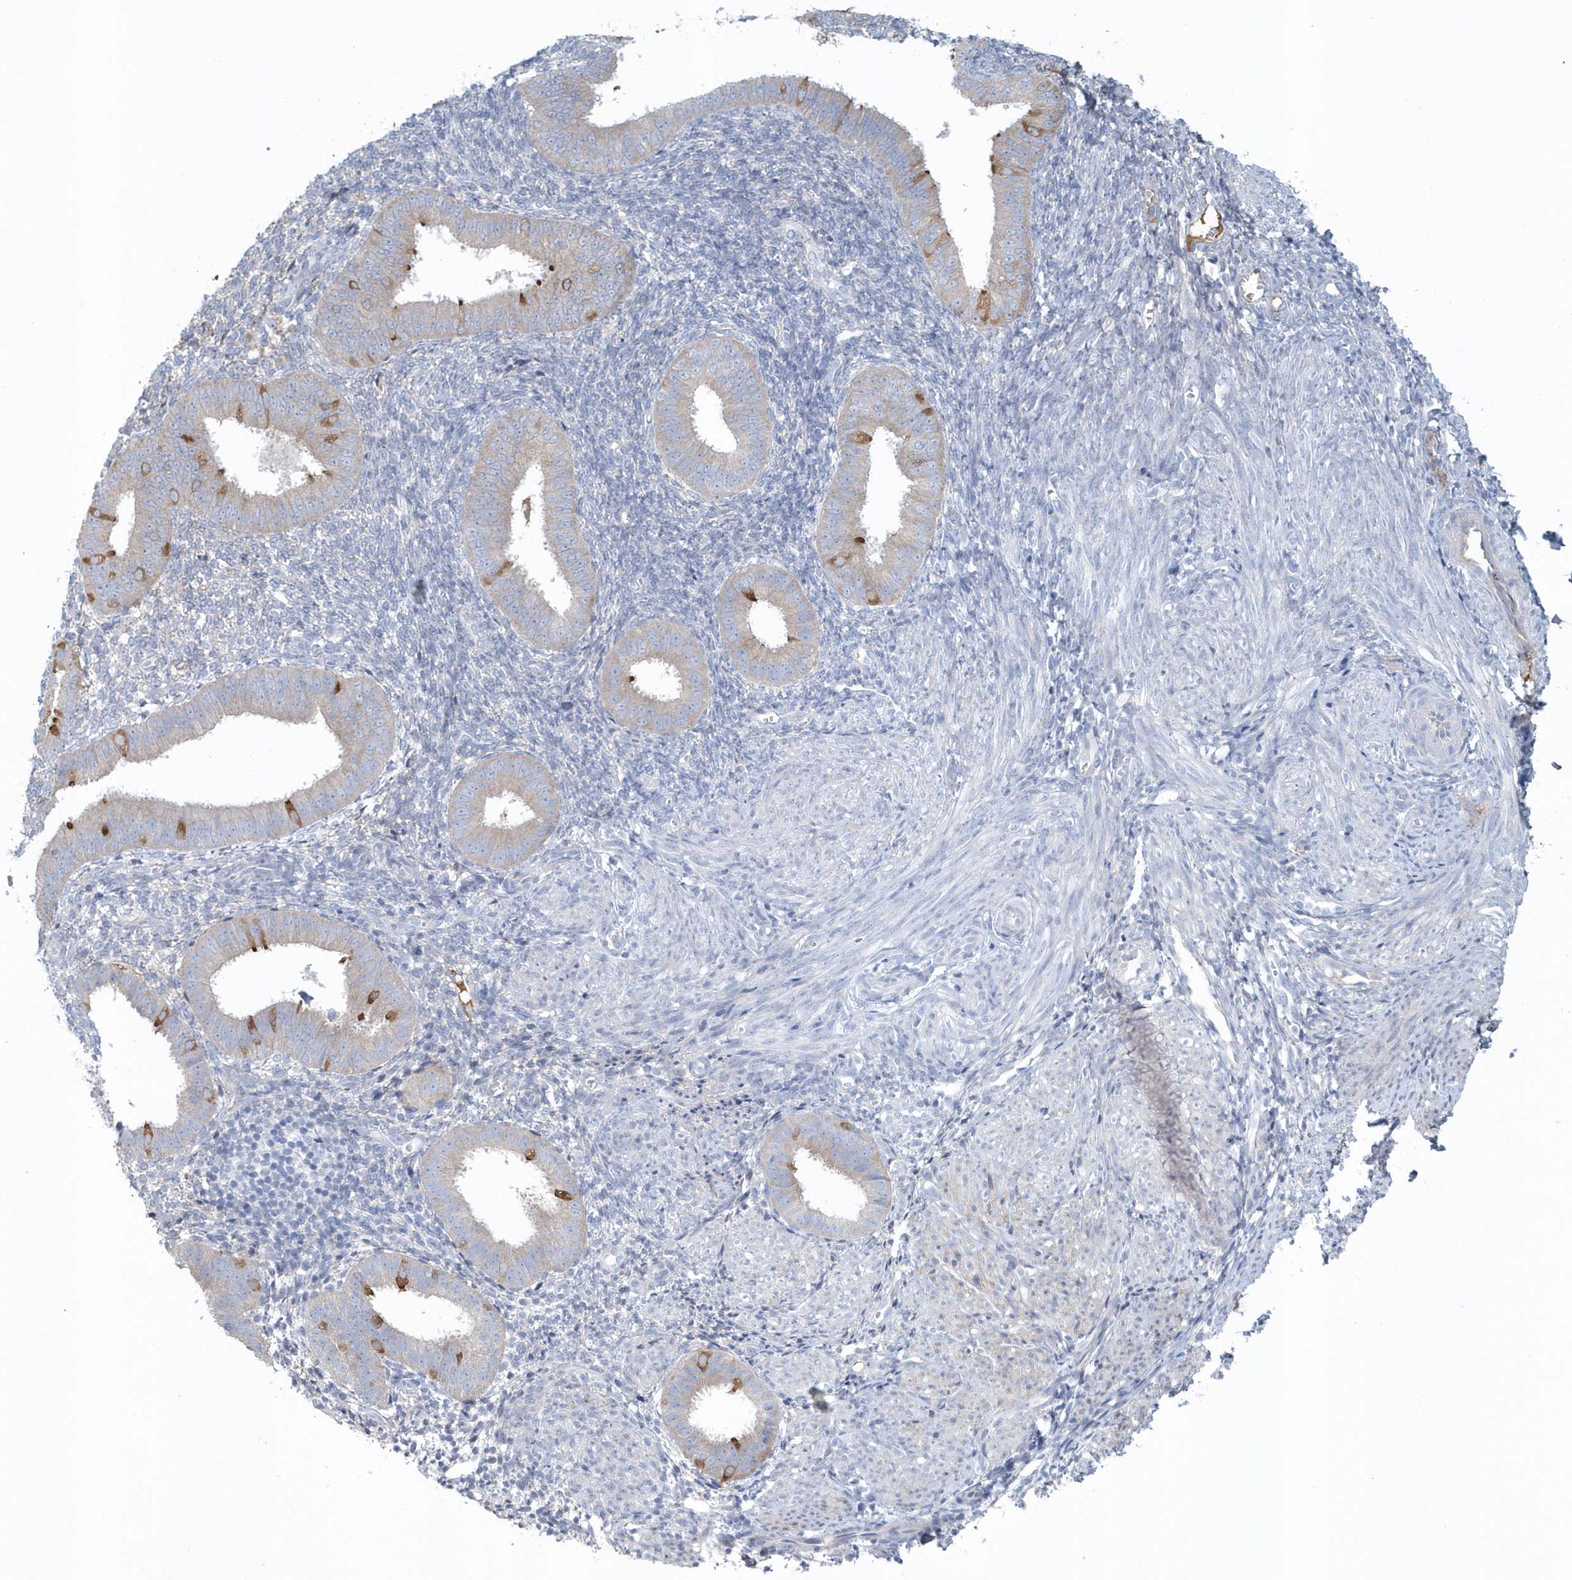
{"staining": {"intensity": "negative", "quantity": "none", "location": "none"}, "tissue": "endometrium", "cell_type": "Cells in endometrial stroma", "image_type": "normal", "snomed": [{"axis": "morphology", "description": "Normal tissue, NOS"}, {"axis": "topography", "description": "Uterus"}, {"axis": "topography", "description": "Endometrium"}], "caption": "Cells in endometrial stroma show no significant protein expression in benign endometrium. (DAB (3,3'-diaminobenzidine) immunohistochemistry (IHC), high magnification).", "gene": "SPATA18", "patient": {"sex": "female", "age": 48}}